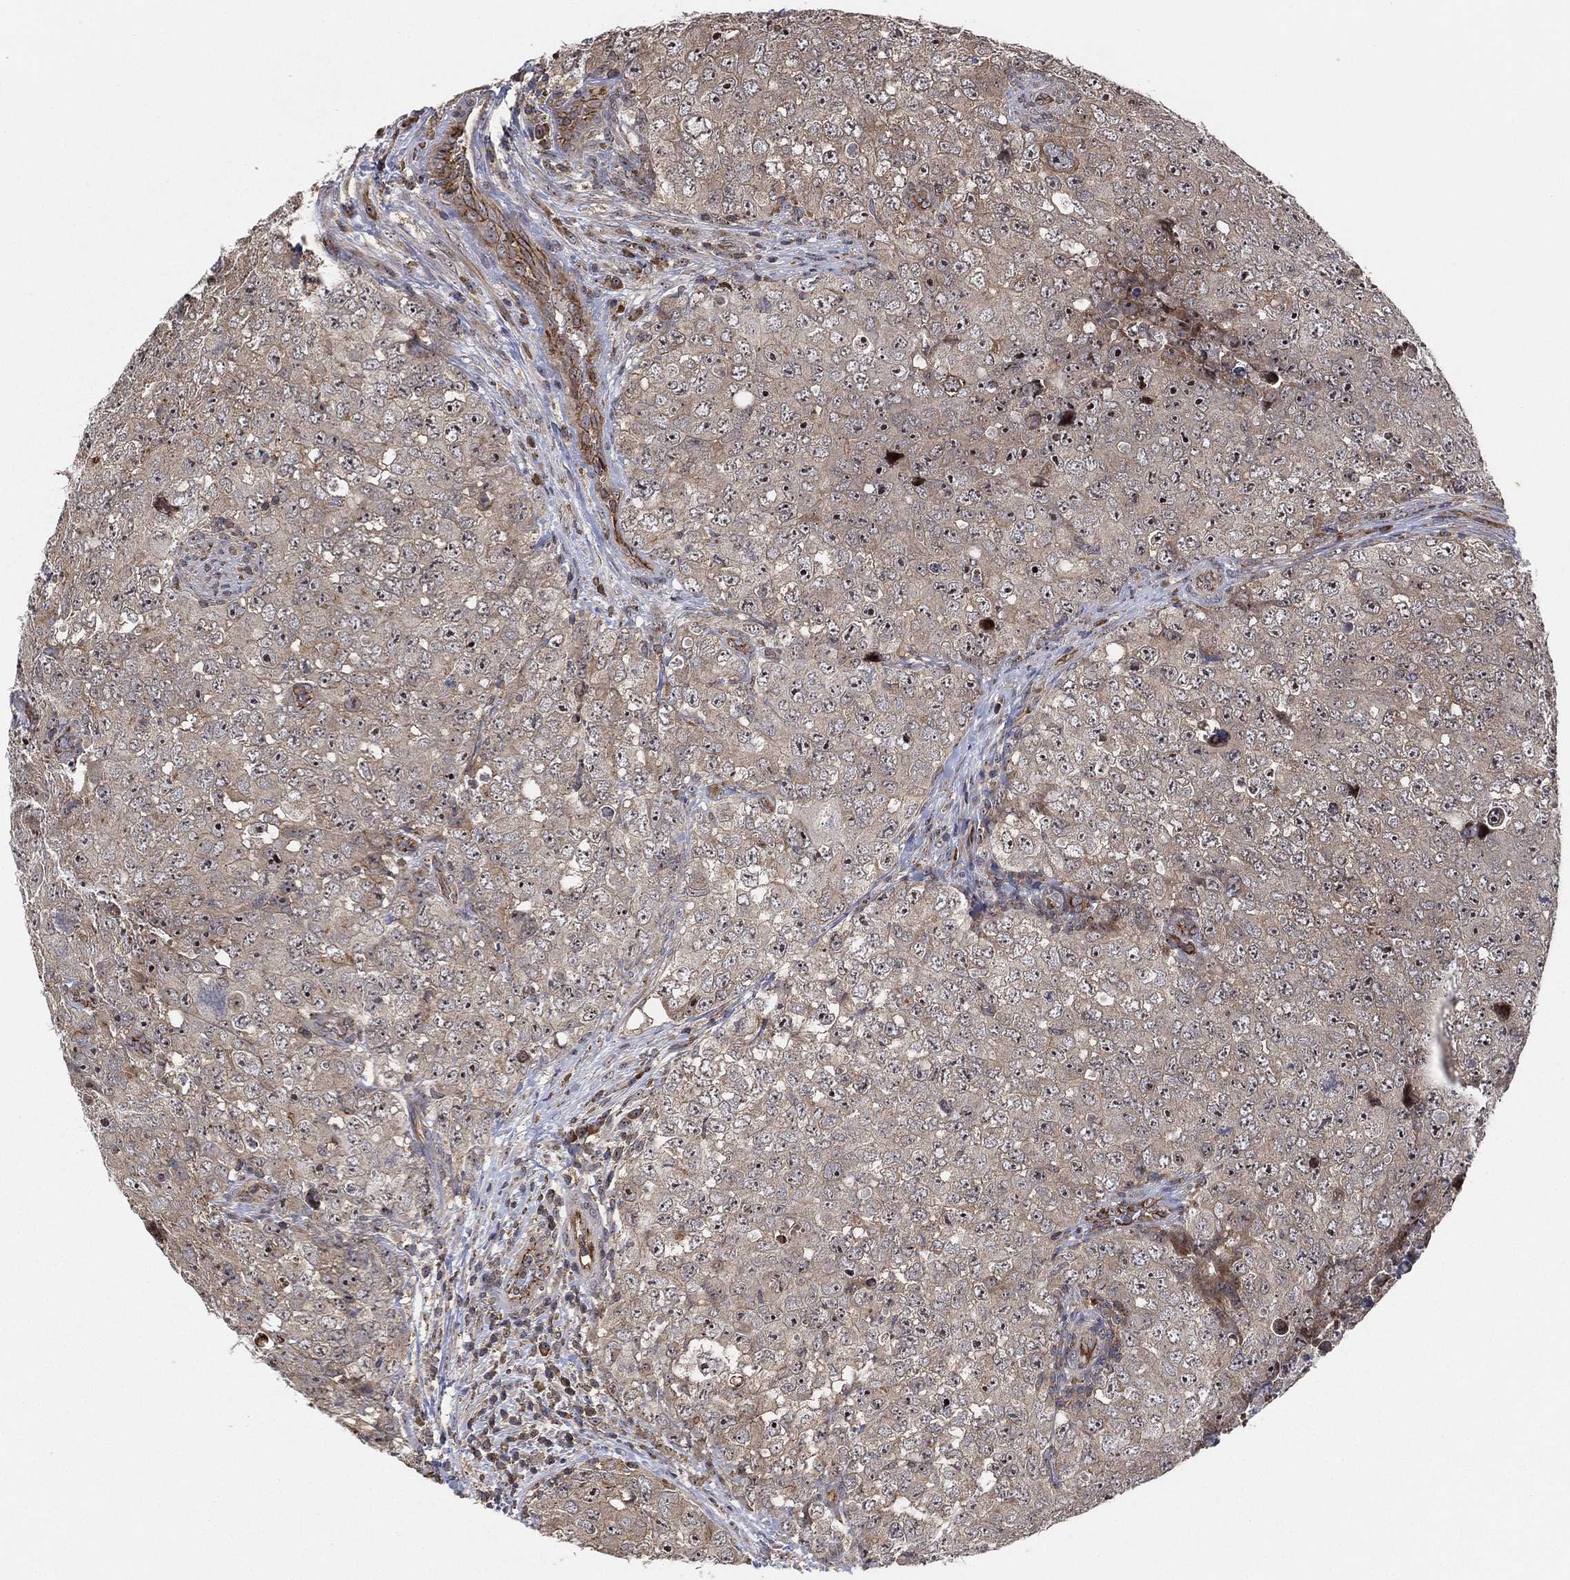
{"staining": {"intensity": "negative", "quantity": "none", "location": "none"}, "tissue": "testis cancer", "cell_type": "Tumor cells", "image_type": "cancer", "snomed": [{"axis": "morphology", "description": "Seminoma, NOS"}, {"axis": "topography", "description": "Testis"}], "caption": "A micrograph of seminoma (testis) stained for a protein reveals no brown staining in tumor cells.", "gene": "TMCO1", "patient": {"sex": "male", "age": 34}}